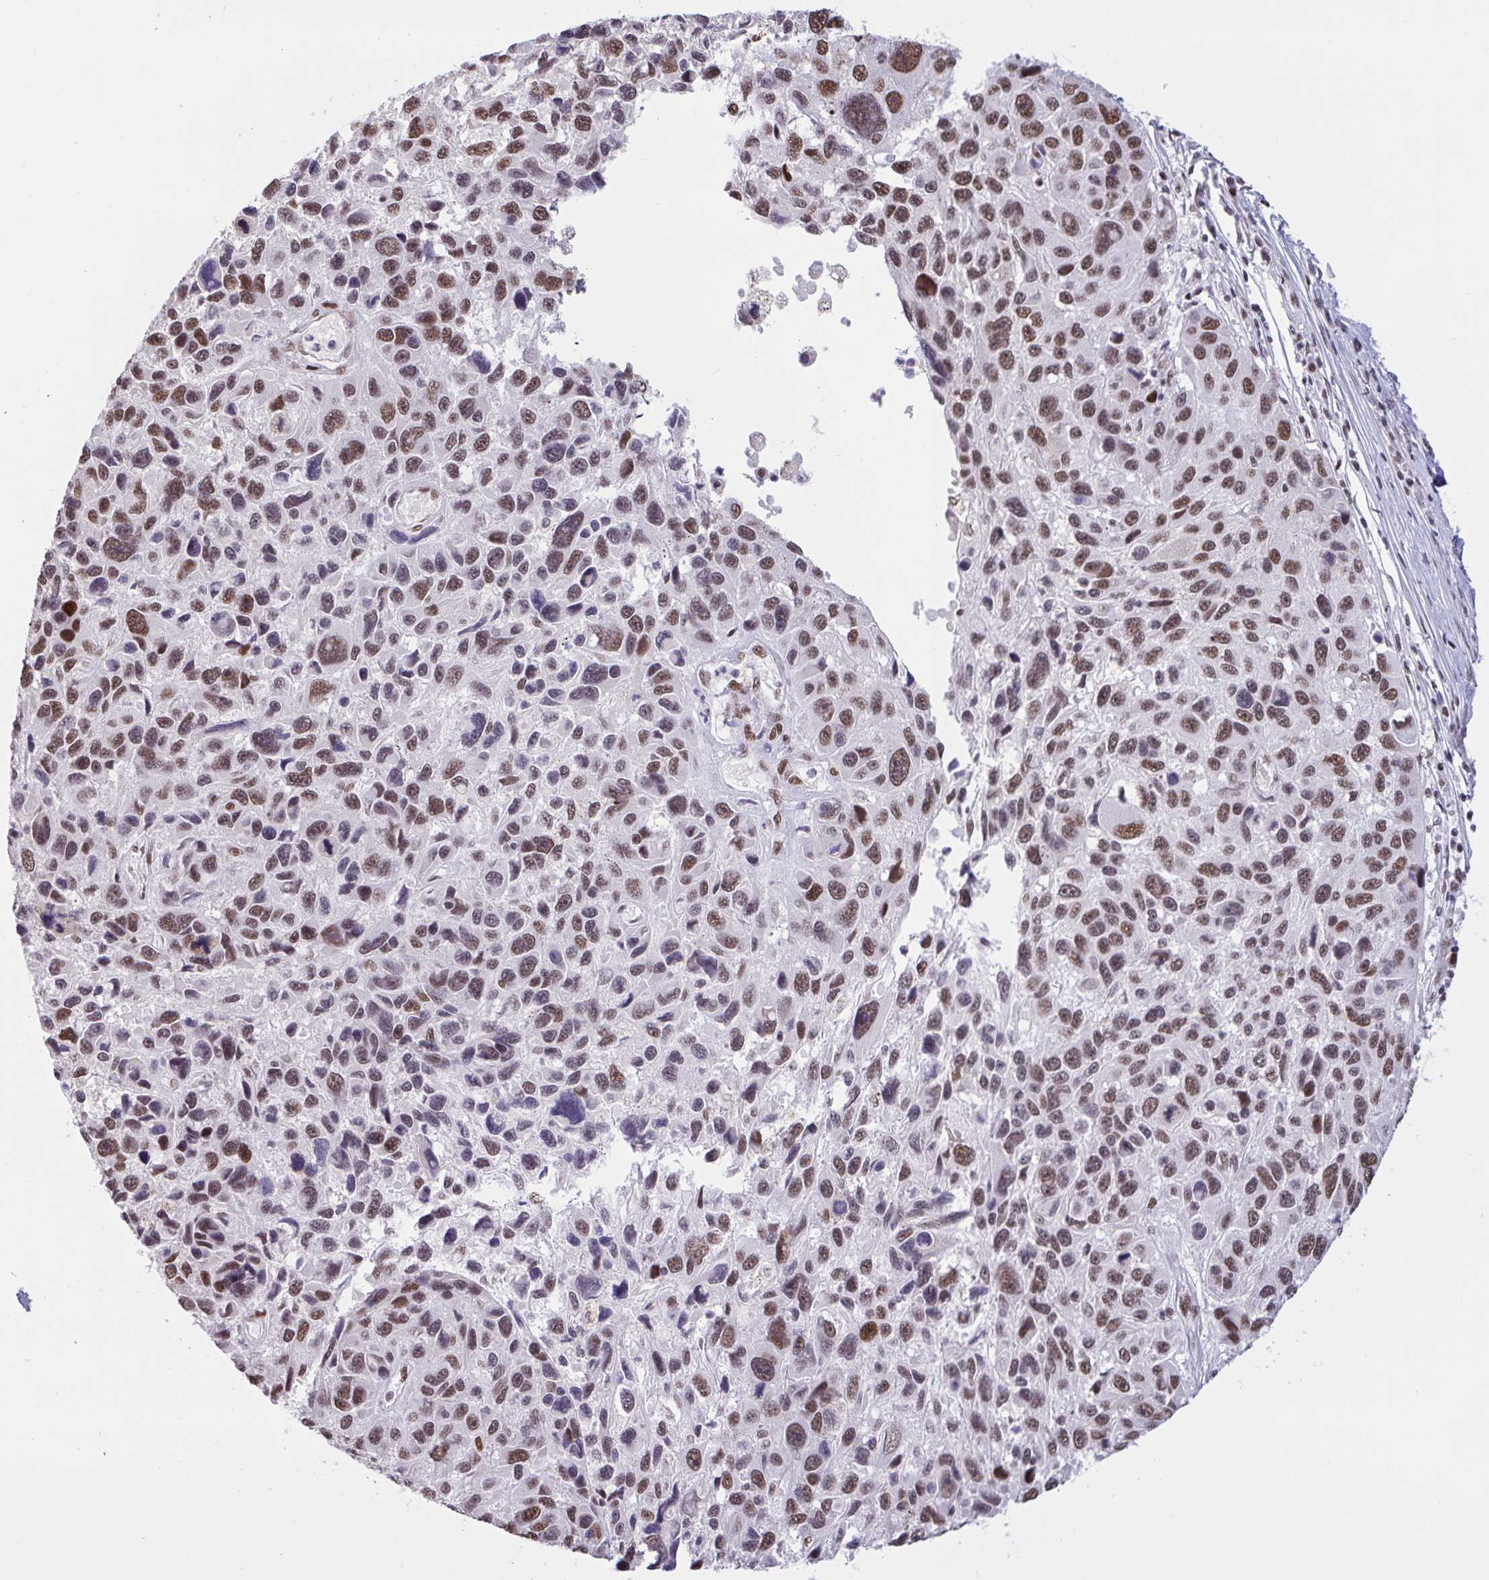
{"staining": {"intensity": "moderate", "quantity": ">75%", "location": "nuclear"}, "tissue": "melanoma", "cell_type": "Tumor cells", "image_type": "cancer", "snomed": [{"axis": "morphology", "description": "Malignant melanoma, NOS"}, {"axis": "topography", "description": "Skin"}], "caption": "About >75% of tumor cells in human malignant melanoma reveal moderate nuclear protein expression as visualized by brown immunohistochemical staining.", "gene": "CBFA2T2", "patient": {"sex": "male", "age": 53}}